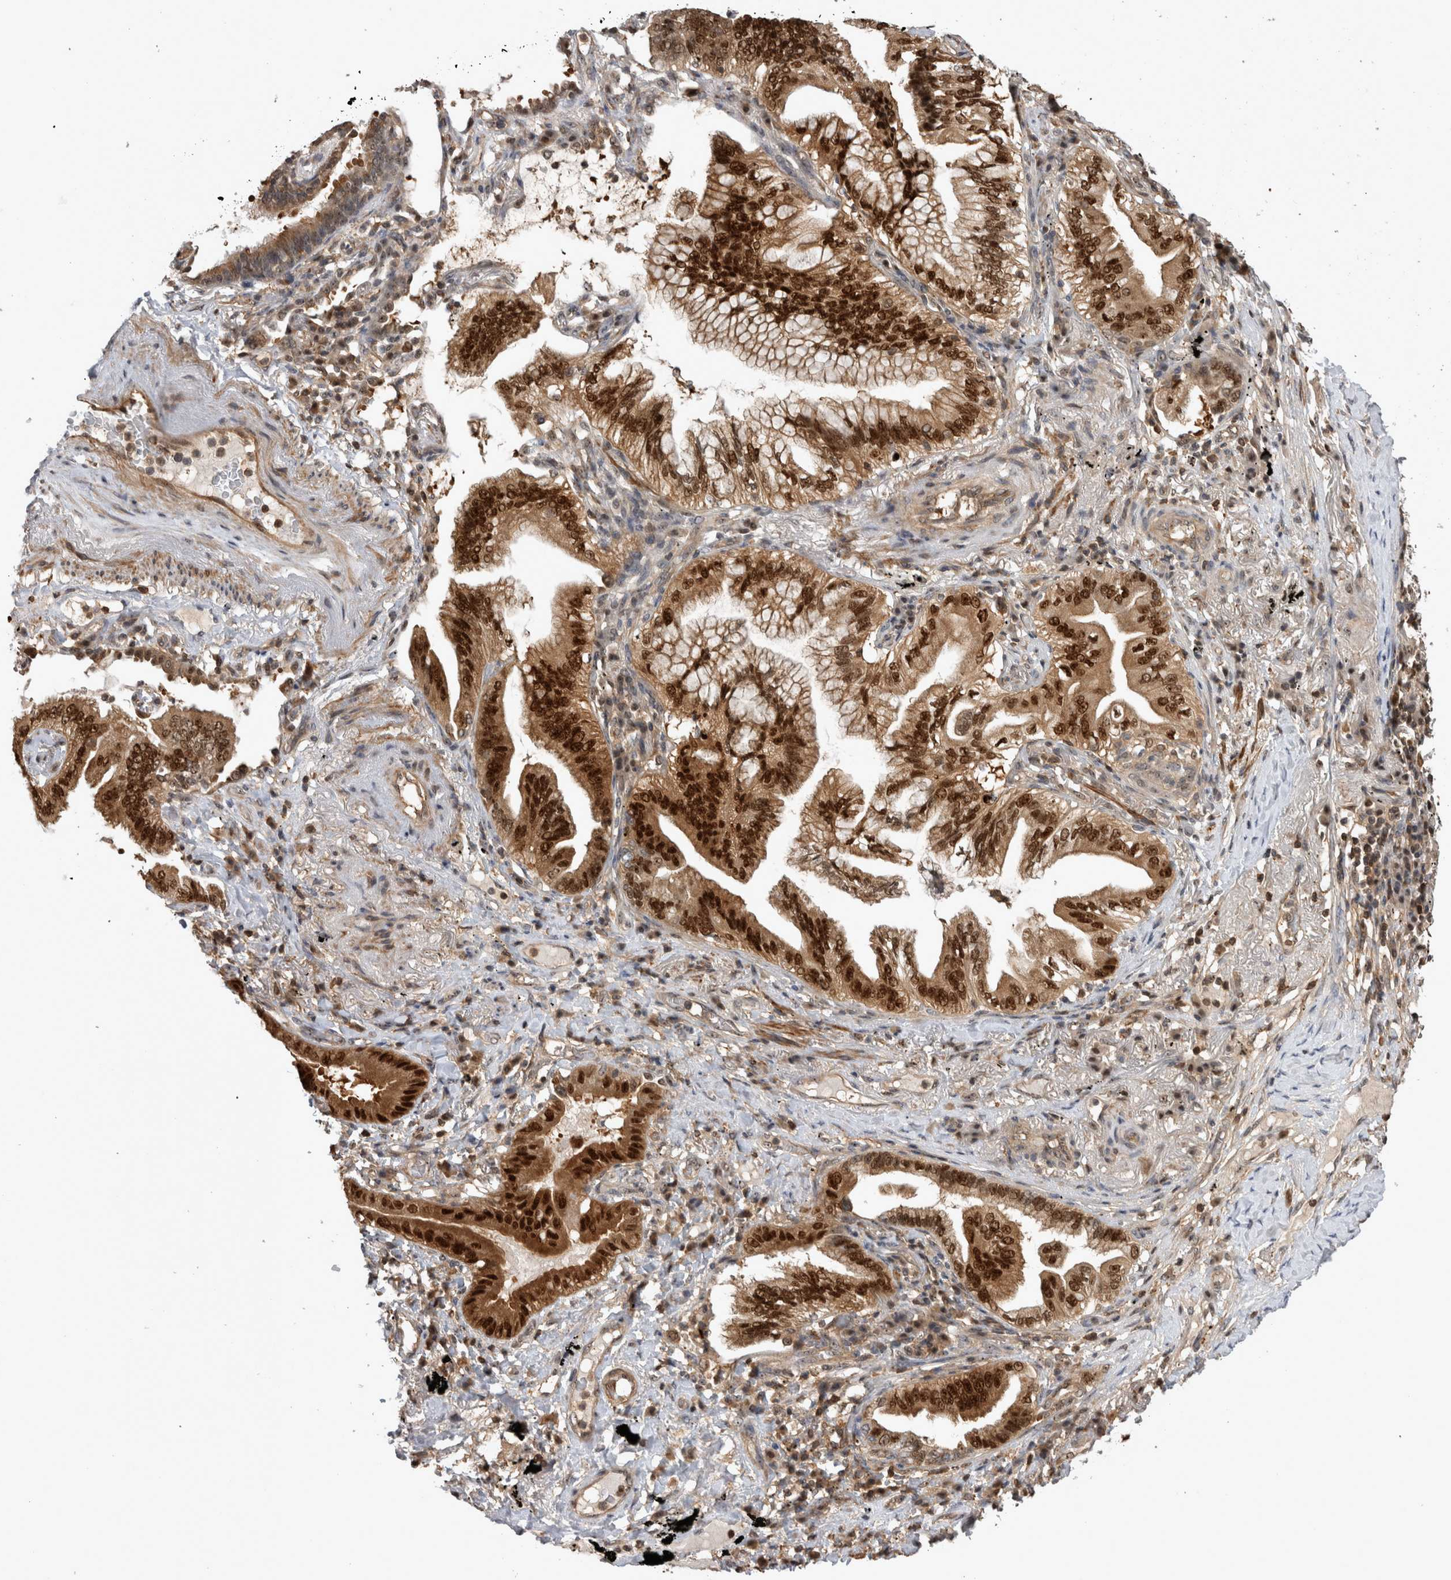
{"staining": {"intensity": "strong", "quantity": ">75%", "location": "cytoplasmic/membranous,nuclear"}, "tissue": "lung cancer", "cell_type": "Tumor cells", "image_type": "cancer", "snomed": [{"axis": "morphology", "description": "Adenocarcinoma, NOS"}, {"axis": "topography", "description": "Lung"}], "caption": "A brown stain shows strong cytoplasmic/membranous and nuclear staining of a protein in human adenocarcinoma (lung) tumor cells. The staining was performed using DAB (3,3'-diaminobenzidine), with brown indicating positive protein expression. Nuclei are stained blue with hematoxylin.", "gene": "TDRD7", "patient": {"sex": "female", "age": 70}}